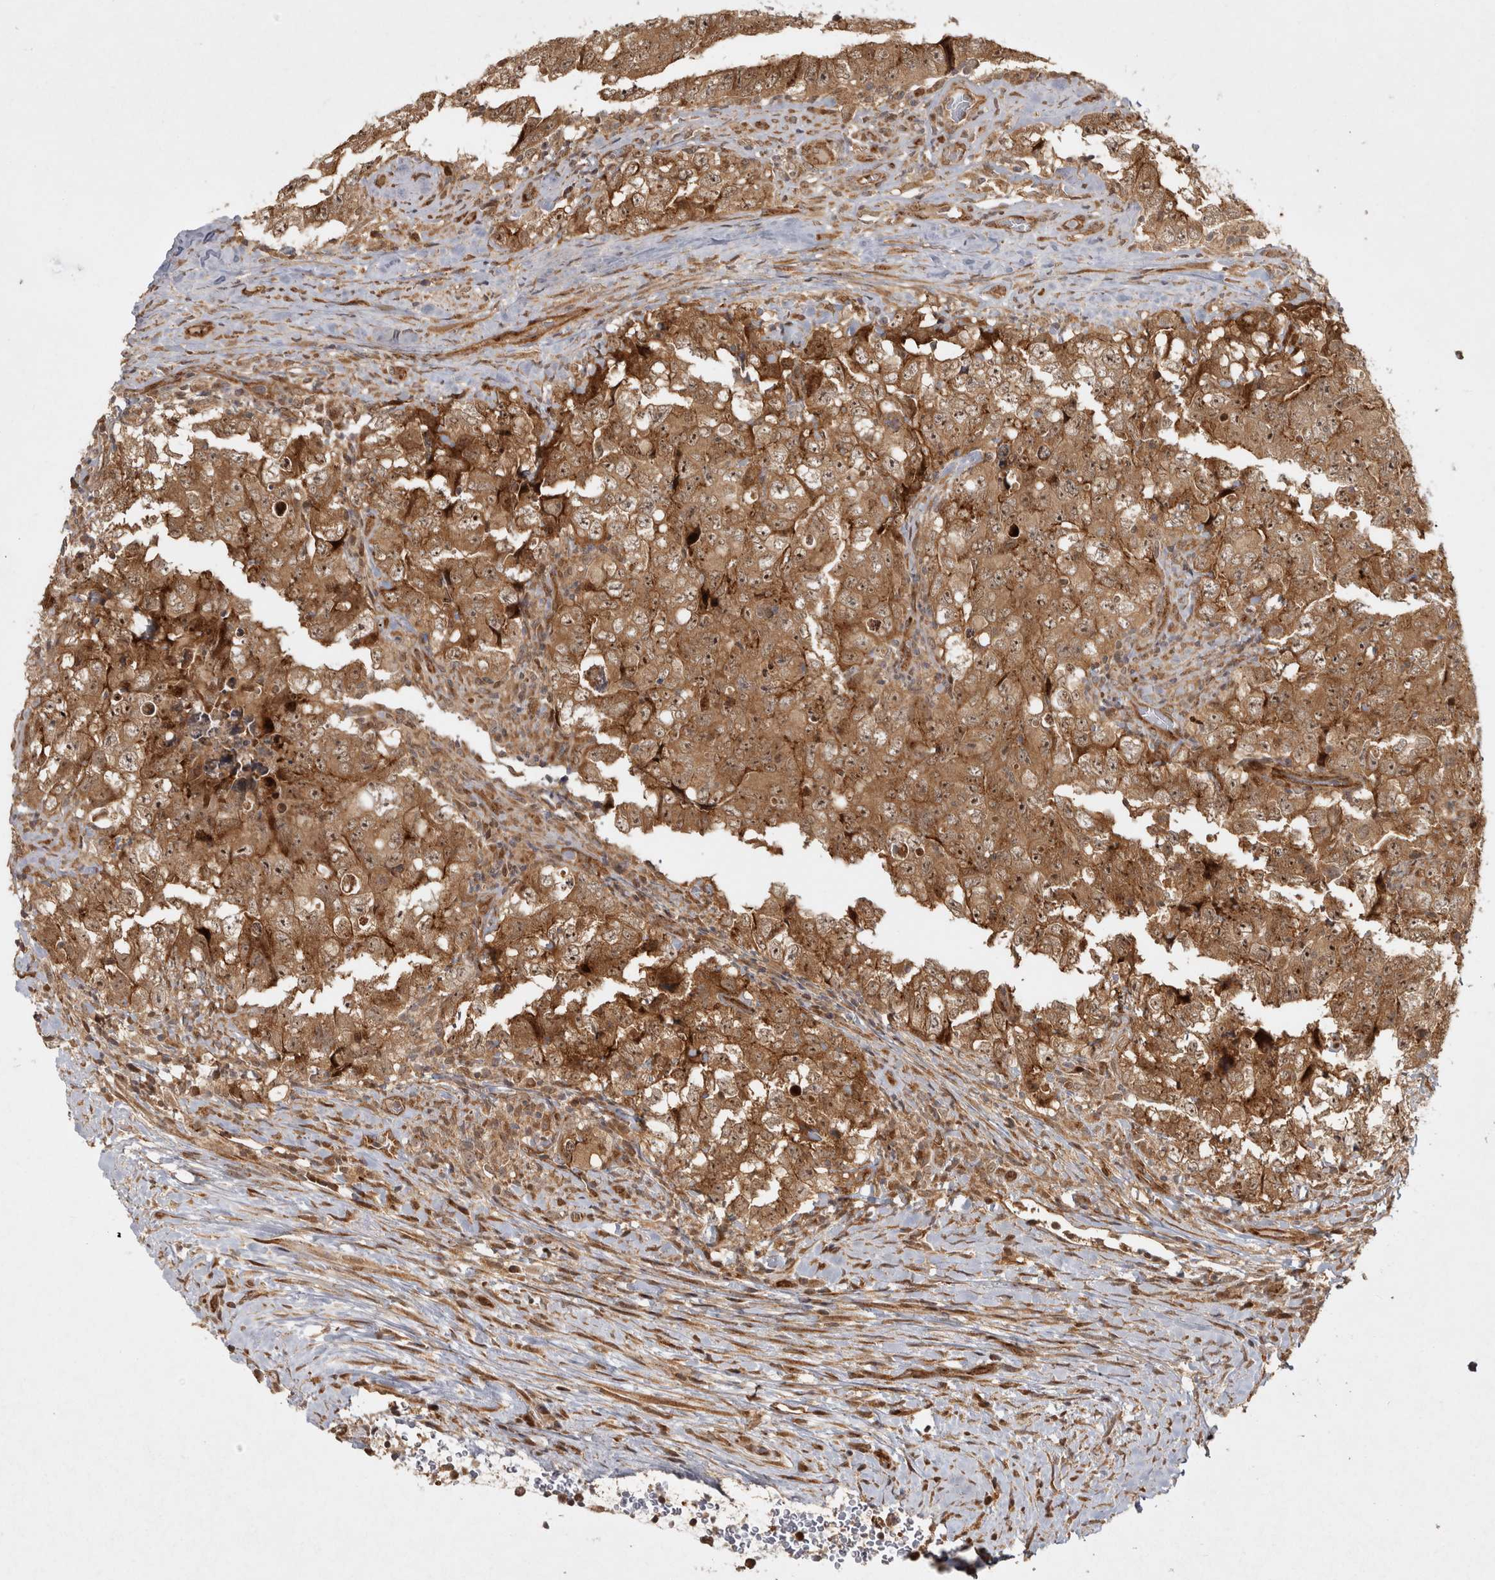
{"staining": {"intensity": "moderate", "quantity": ">75%", "location": "cytoplasmic/membranous,nuclear"}, "tissue": "testis cancer", "cell_type": "Tumor cells", "image_type": "cancer", "snomed": [{"axis": "morphology", "description": "Carcinoma, Embryonal, NOS"}, {"axis": "topography", "description": "Testis"}], "caption": "The micrograph reveals staining of testis cancer, revealing moderate cytoplasmic/membranous and nuclear protein positivity (brown color) within tumor cells.", "gene": "CAMSAP2", "patient": {"sex": "male", "age": 26}}